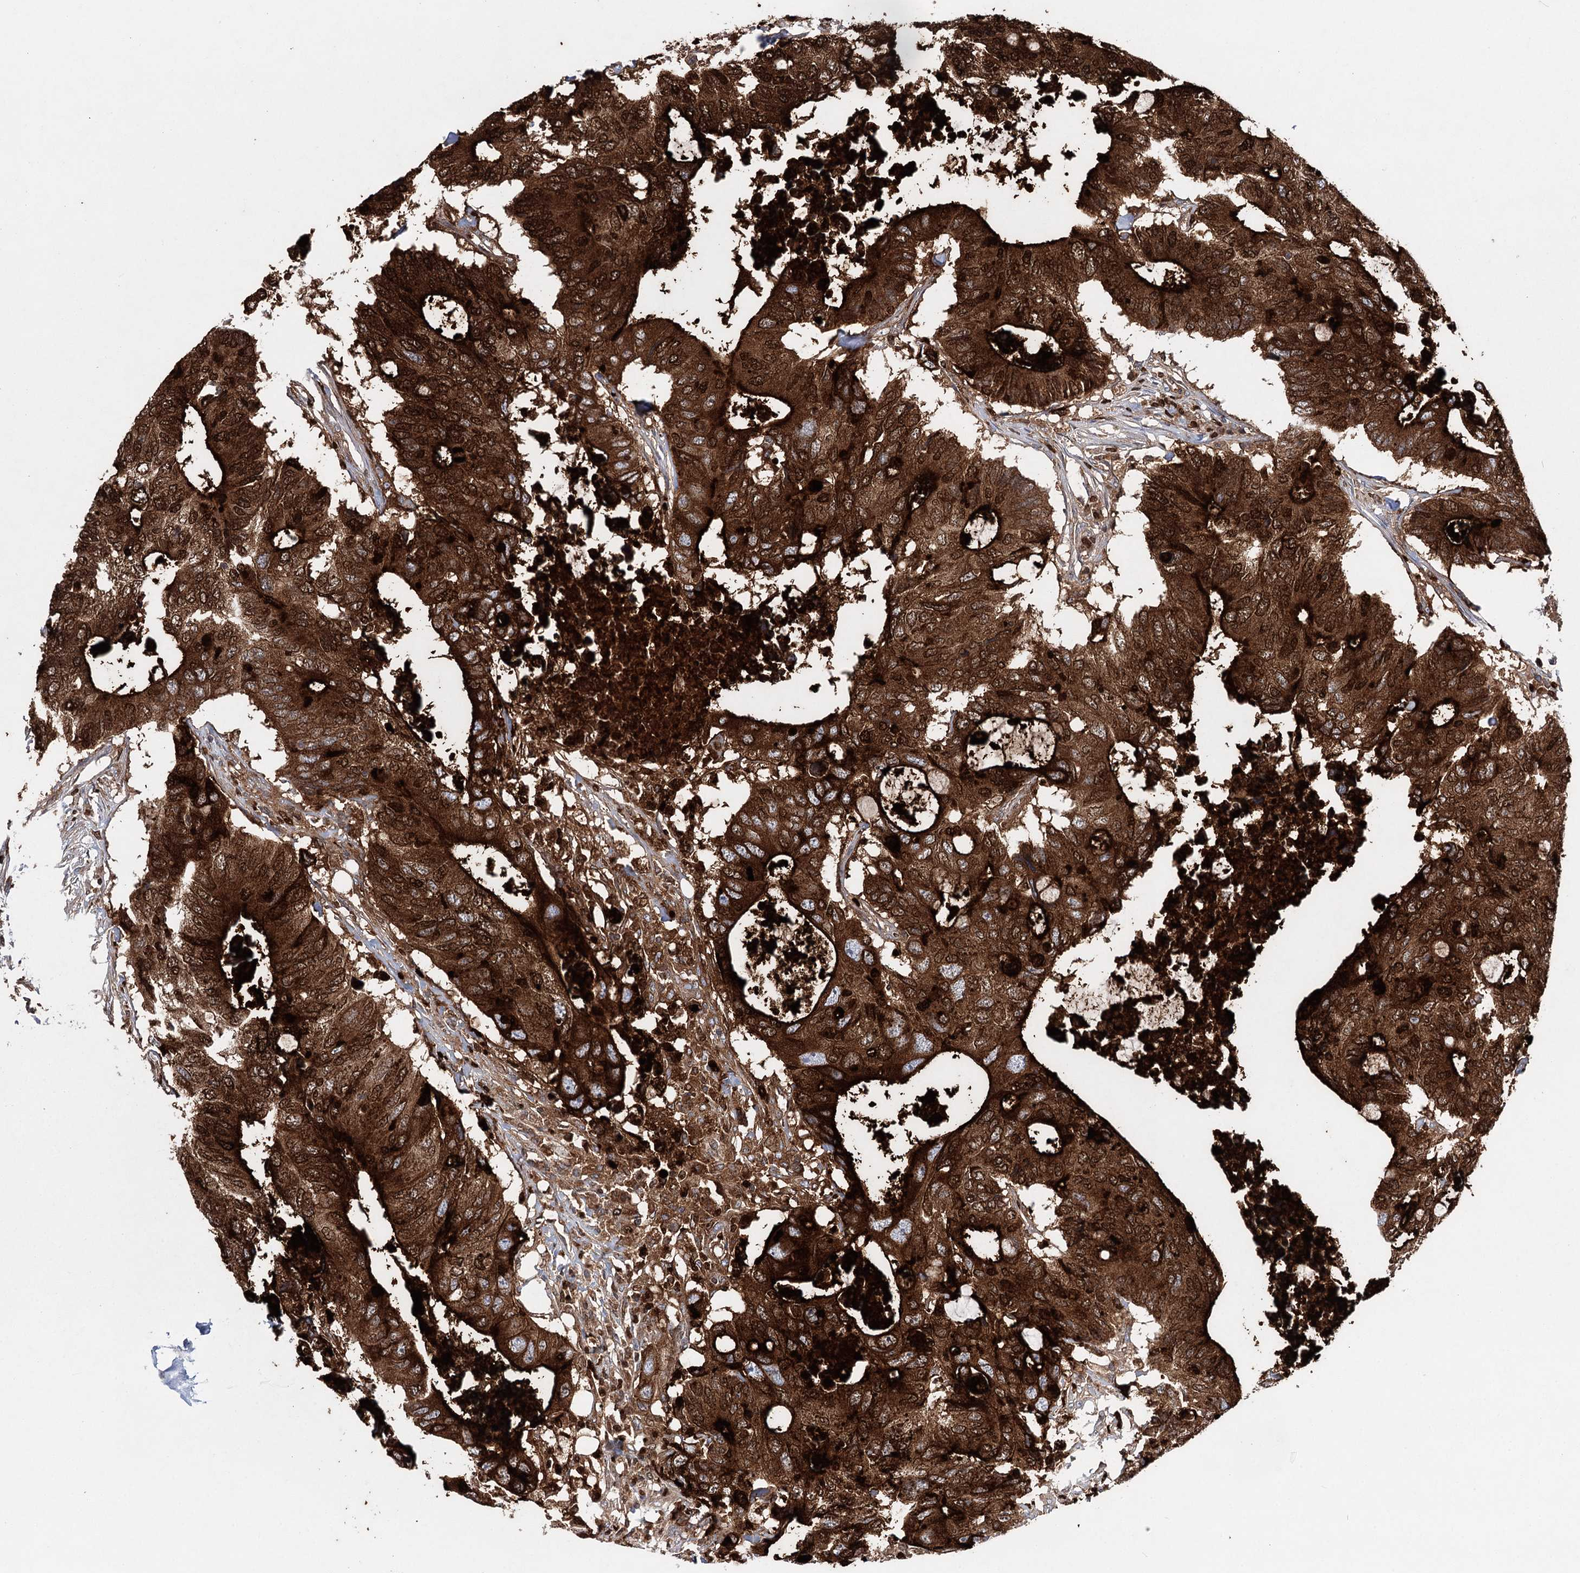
{"staining": {"intensity": "strong", "quantity": ">75%", "location": "cytoplasmic/membranous,nuclear"}, "tissue": "colorectal cancer", "cell_type": "Tumor cells", "image_type": "cancer", "snomed": [{"axis": "morphology", "description": "Adenocarcinoma, NOS"}, {"axis": "topography", "description": "Colon"}], "caption": "An image of human colorectal cancer (adenocarcinoma) stained for a protein reveals strong cytoplasmic/membranous and nuclear brown staining in tumor cells.", "gene": "CEACAM8", "patient": {"sex": "male", "age": 71}}